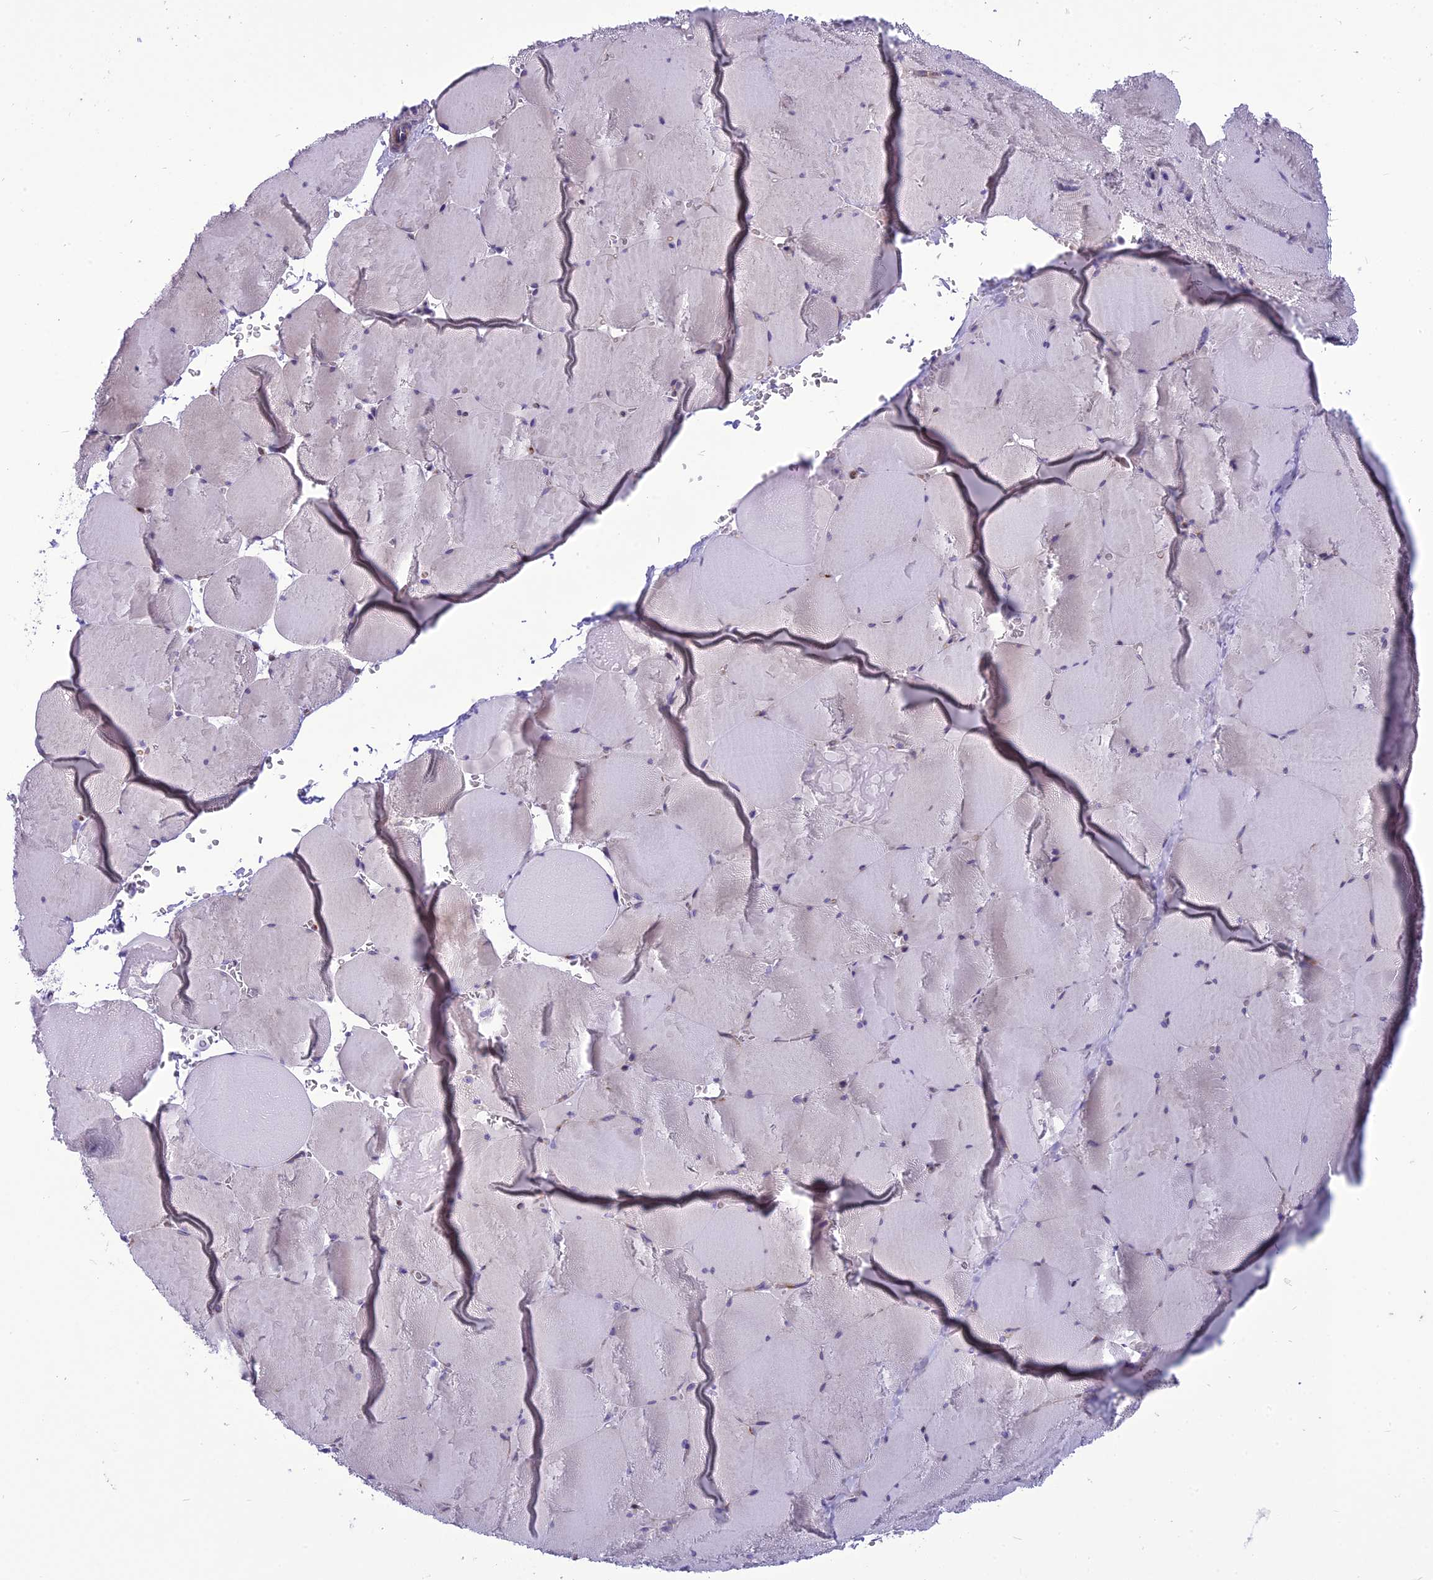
{"staining": {"intensity": "negative", "quantity": "none", "location": "none"}, "tissue": "skeletal muscle", "cell_type": "Myocytes", "image_type": "normal", "snomed": [{"axis": "morphology", "description": "Normal tissue, NOS"}, {"axis": "topography", "description": "Skeletal muscle"}, {"axis": "topography", "description": "Head-Neck"}], "caption": "There is no significant expression in myocytes of skeletal muscle. The staining was performed using DAB to visualize the protein expression in brown, while the nuclei were stained in blue with hematoxylin (Magnification: 20x).", "gene": "PSMF1", "patient": {"sex": "male", "age": 66}}